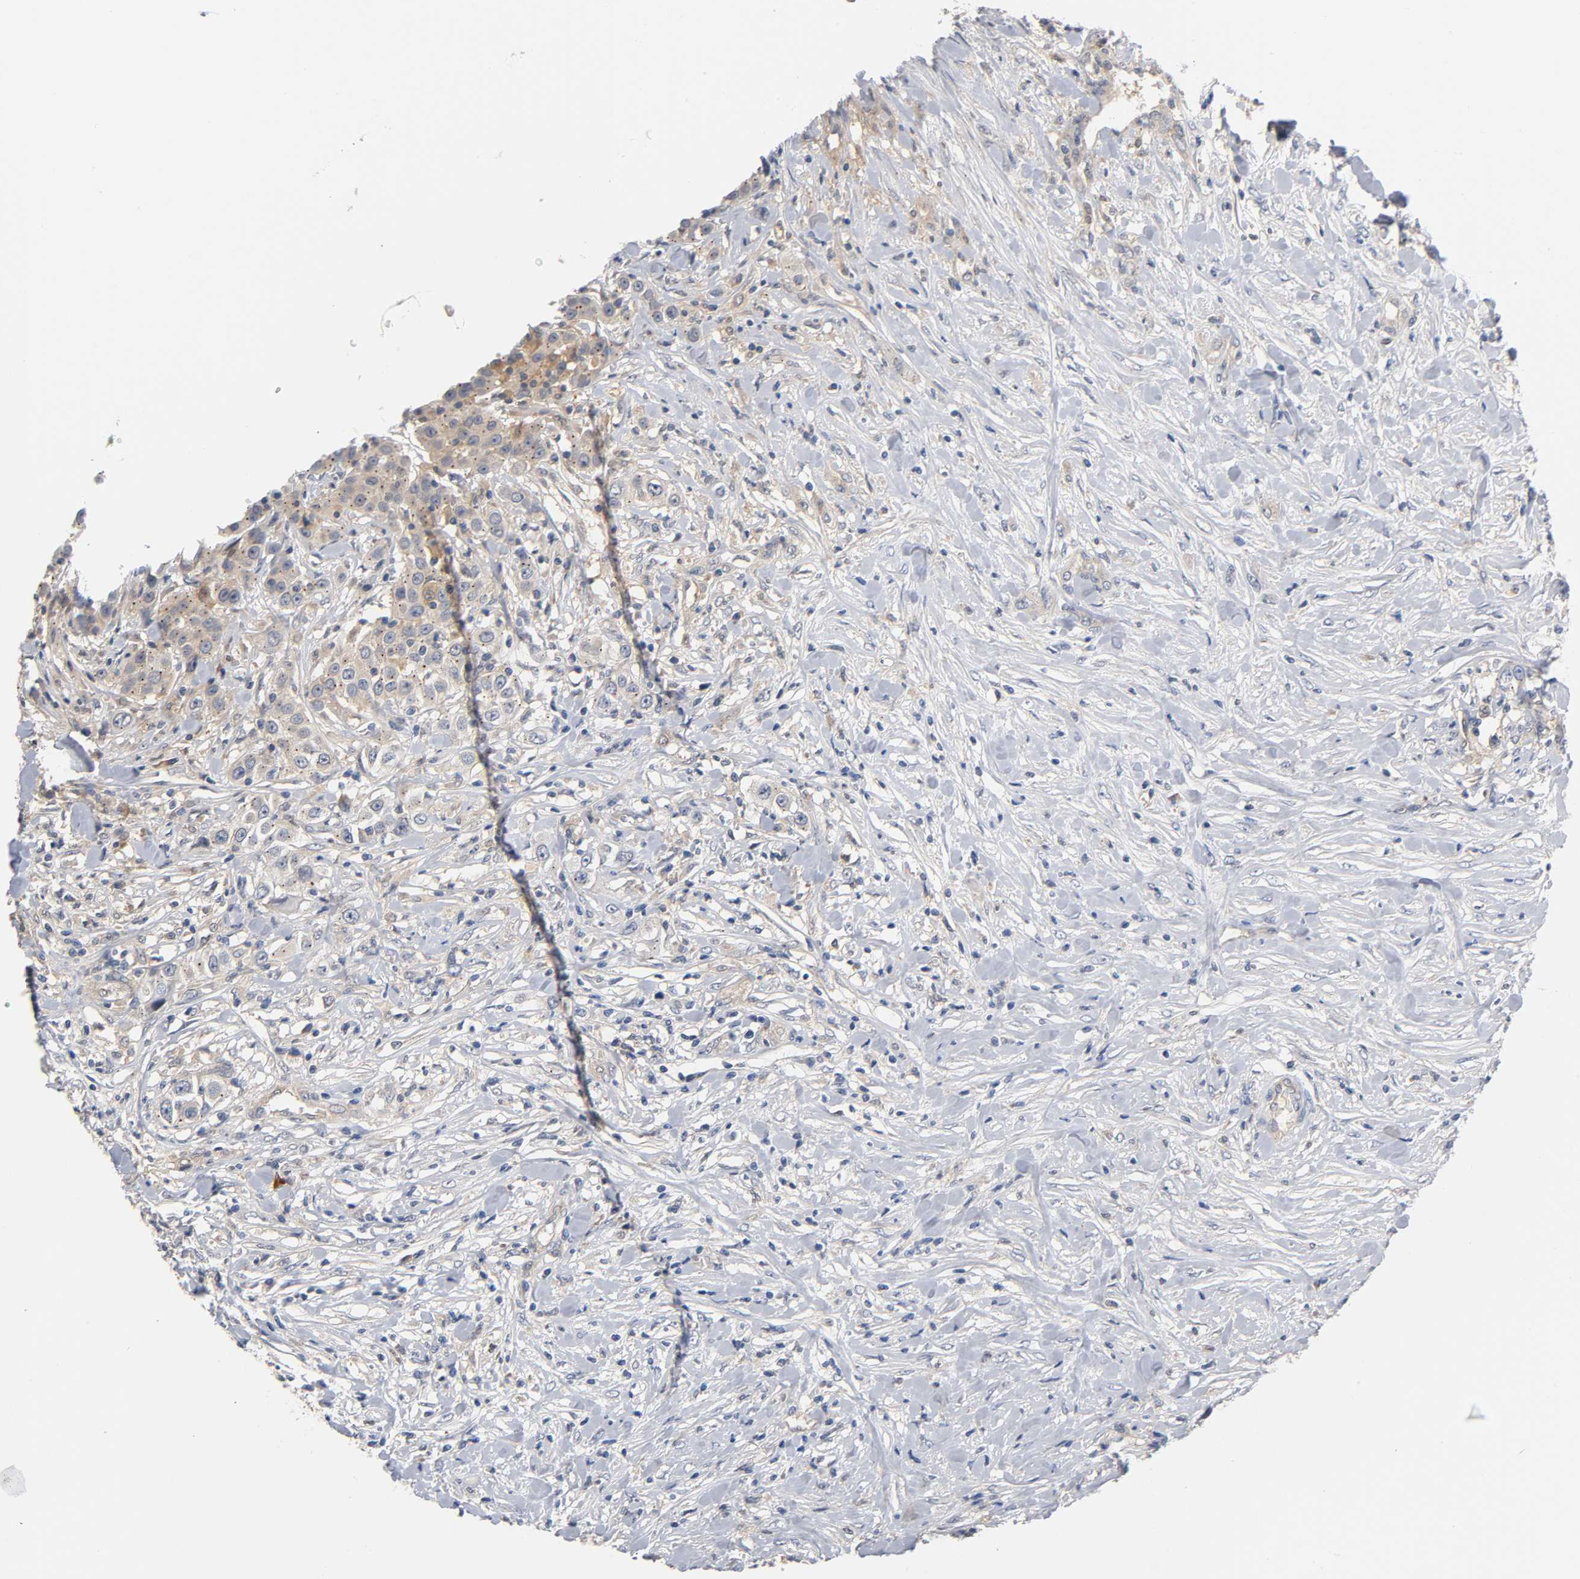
{"staining": {"intensity": "moderate", "quantity": "25%-75%", "location": "cytoplasmic/membranous"}, "tissue": "urothelial cancer", "cell_type": "Tumor cells", "image_type": "cancer", "snomed": [{"axis": "morphology", "description": "Urothelial carcinoma, High grade"}, {"axis": "topography", "description": "Urinary bladder"}], "caption": "Urothelial carcinoma (high-grade) stained with DAB immunohistochemistry displays medium levels of moderate cytoplasmic/membranous expression in approximately 25%-75% of tumor cells.", "gene": "FYN", "patient": {"sex": "female", "age": 80}}